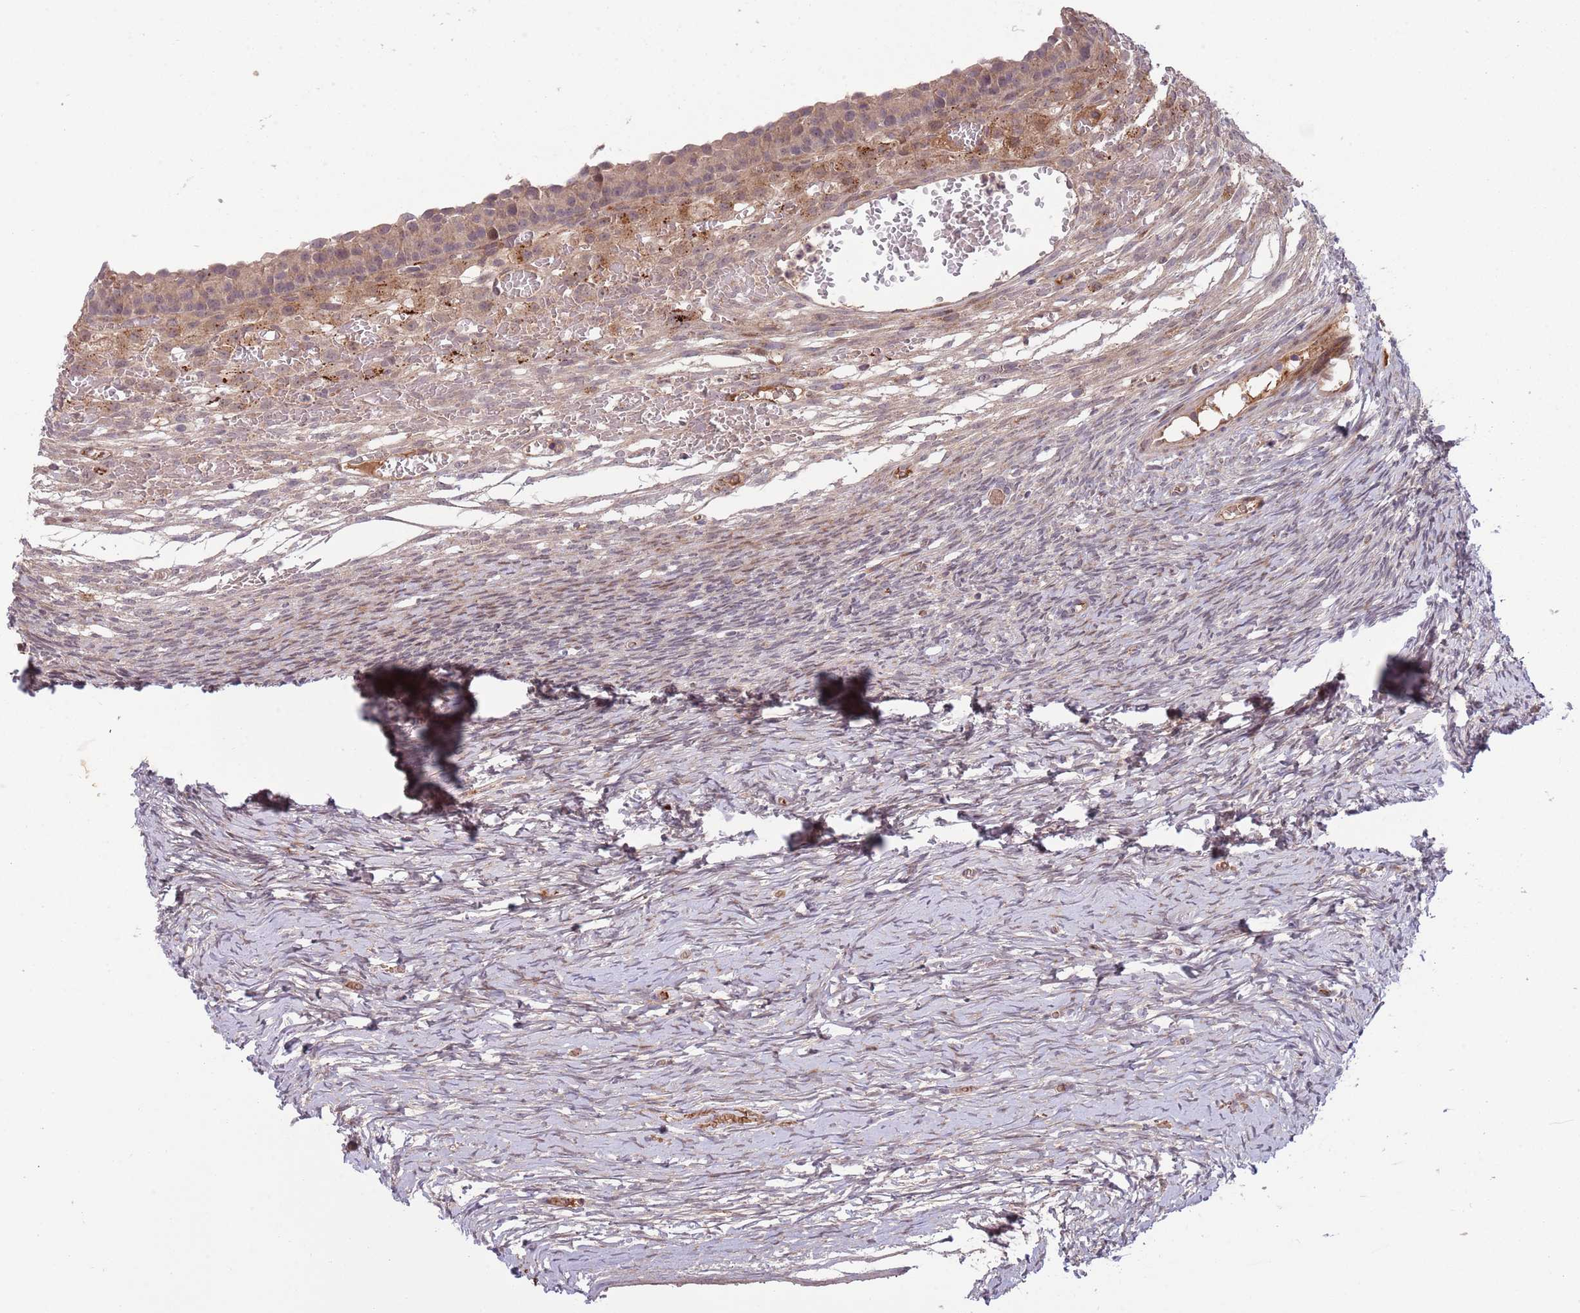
{"staining": {"intensity": "weak", "quantity": "25%-75%", "location": "cytoplasmic/membranous"}, "tissue": "ovary", "cell_type": "Ovarian stroma cells", "image_type": "normal", "snomed": [{"axis": "morphology", "description": "Normal tissue, NOS"}, {"axis": "topography", "description": "Ovary"}], "caption": "The image reveals staining of normal ovary, revealing weak cytoplasmic/membranous protein positivity (brown color) within ovarian stroma cells. (DAB (3,3'-diaminobenzidine) IHC with brightfield microscopy, high magnification).", "gene": "NT5DC4", "patient": {"sex": "female", "age": 39}}